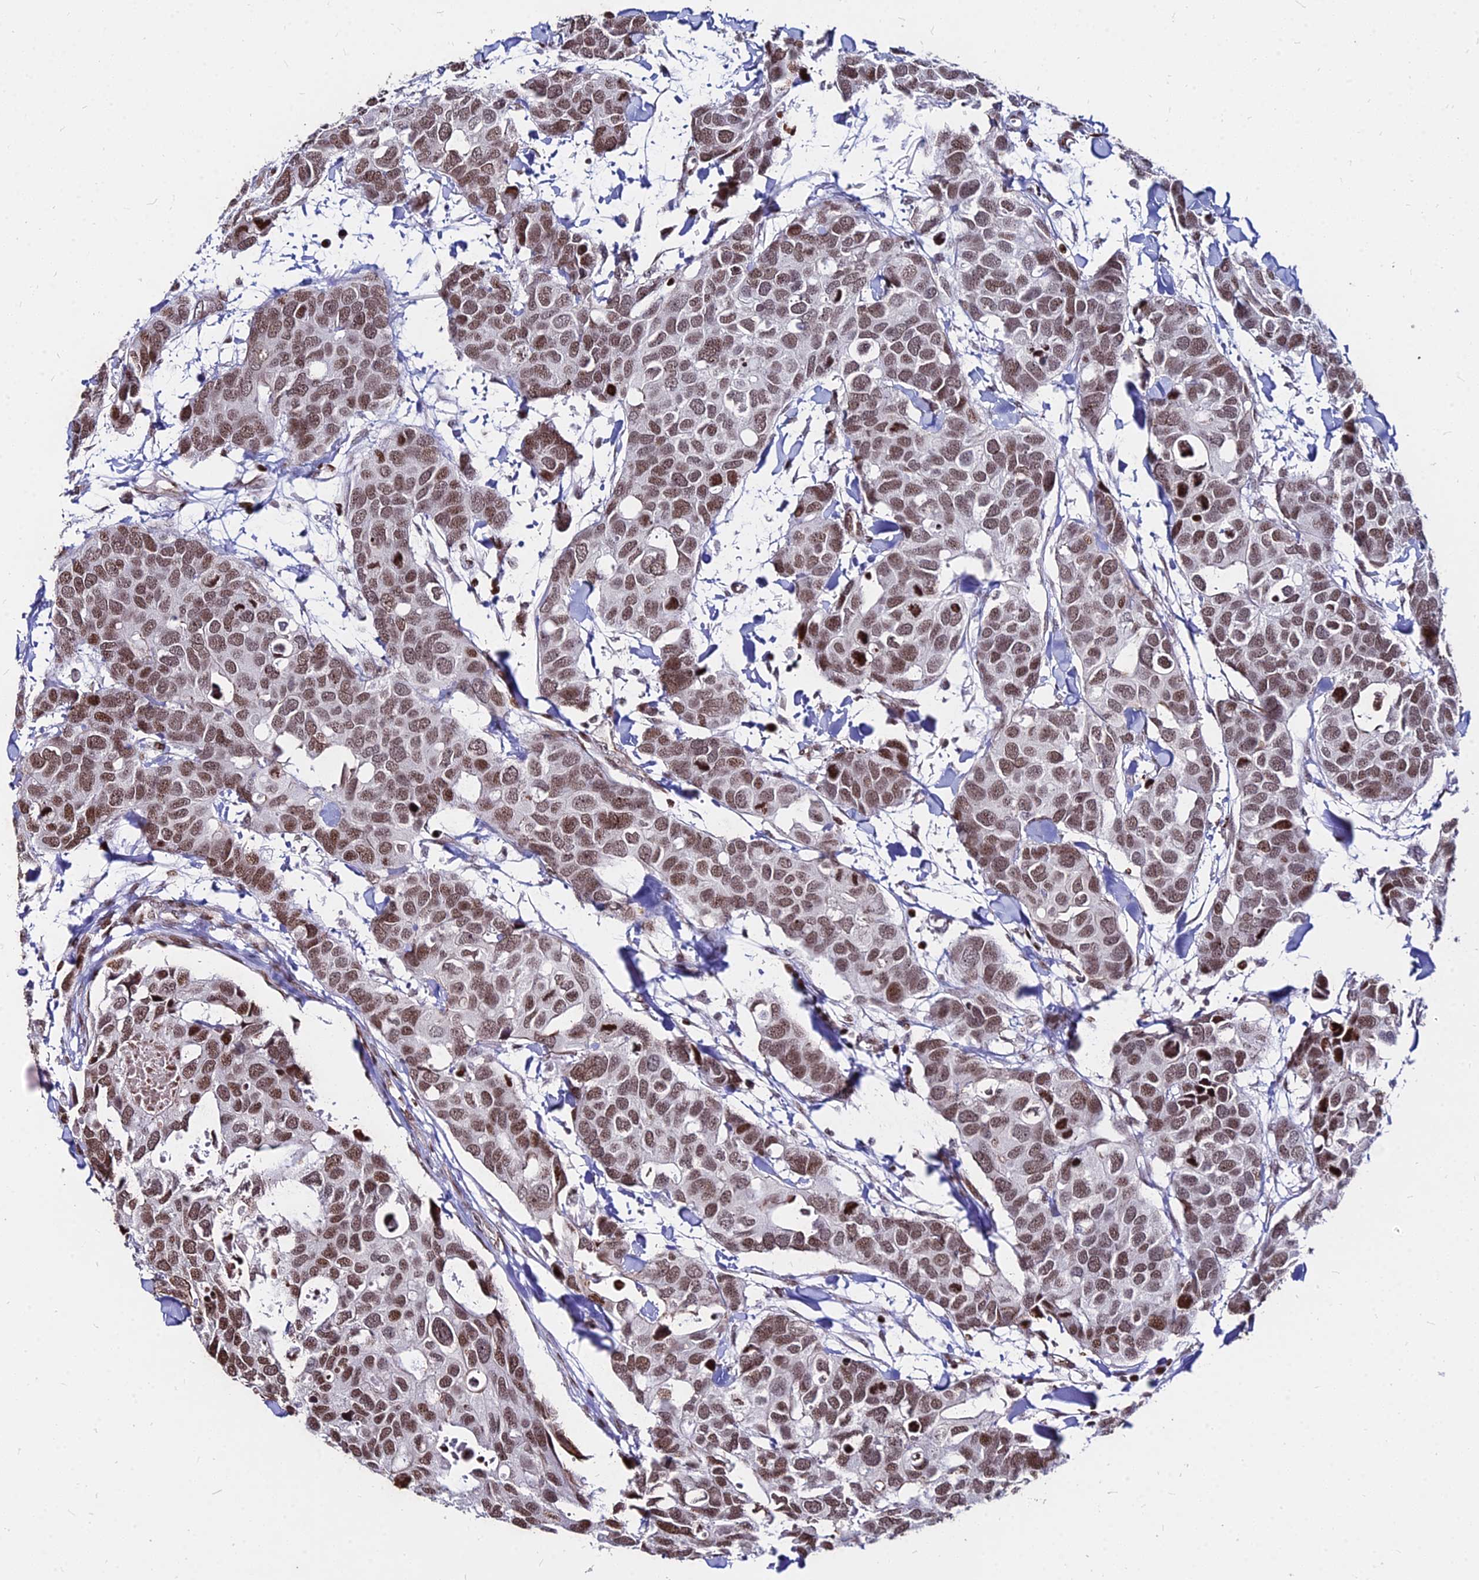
{"staining": {"intensity": "moderate", "quantity": ">75%", "location": "nuclear"}, "tissue": "breast cancer", "cell_type": "Tumor cells", "image_type": "cancer", "snomed": [{"axis": "morphology", "description": "Duct carcinoma"}, {"axis": "topography", "description": "Breast"}], "caption": "Breast invasive ductal carcinoma was stained to show a protein in brown. There is medium levels of moderate nuclear staining in approximately >75% of tumor cells.", "gene": "NYAP2", "patient": {"sex": "female", "age": 83}}